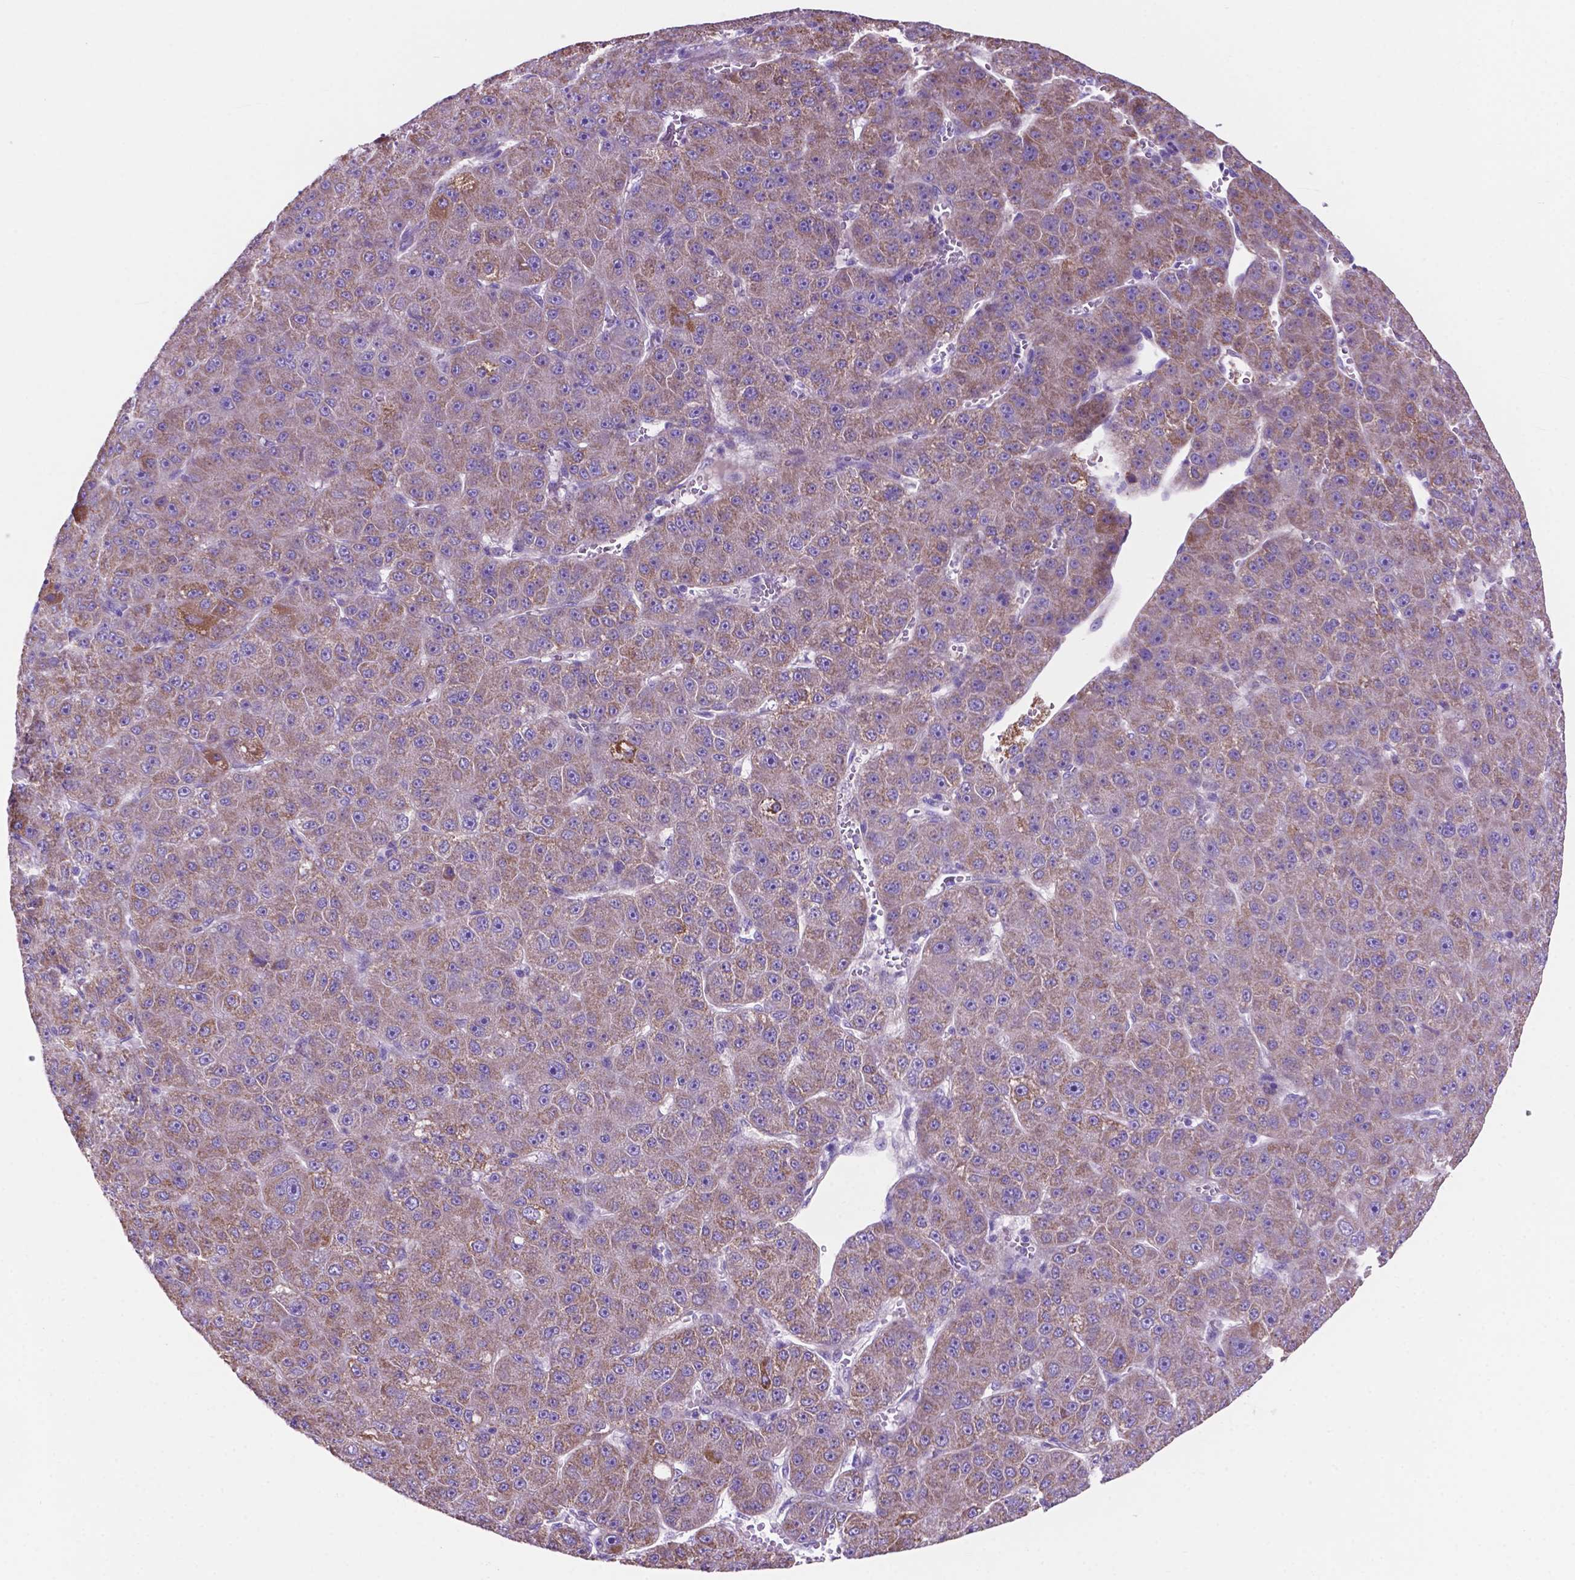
{"staining": {"intensity": "weak", "quantity": "25%-75%", "location": "cytoplasmic/membranous"}, "tissue": "liver cancer", "cell_type": "Tumor cells", "image_type": "cancer", "snomed": [{"axis": "morphology", "description": "Carcinoma, Hepatocellular, NOS"}, {"axis": "topography", "description": "Liver"}], "caption": "An image of liver cancer stained for a protein shows weak cytoplasmic/membranous brown staining in tumor cells. (Brightfield microscopy of DAB IHC at high magnification).", "gene": "TMEM121B", "patient": {"sex": "male", "age": 67}}